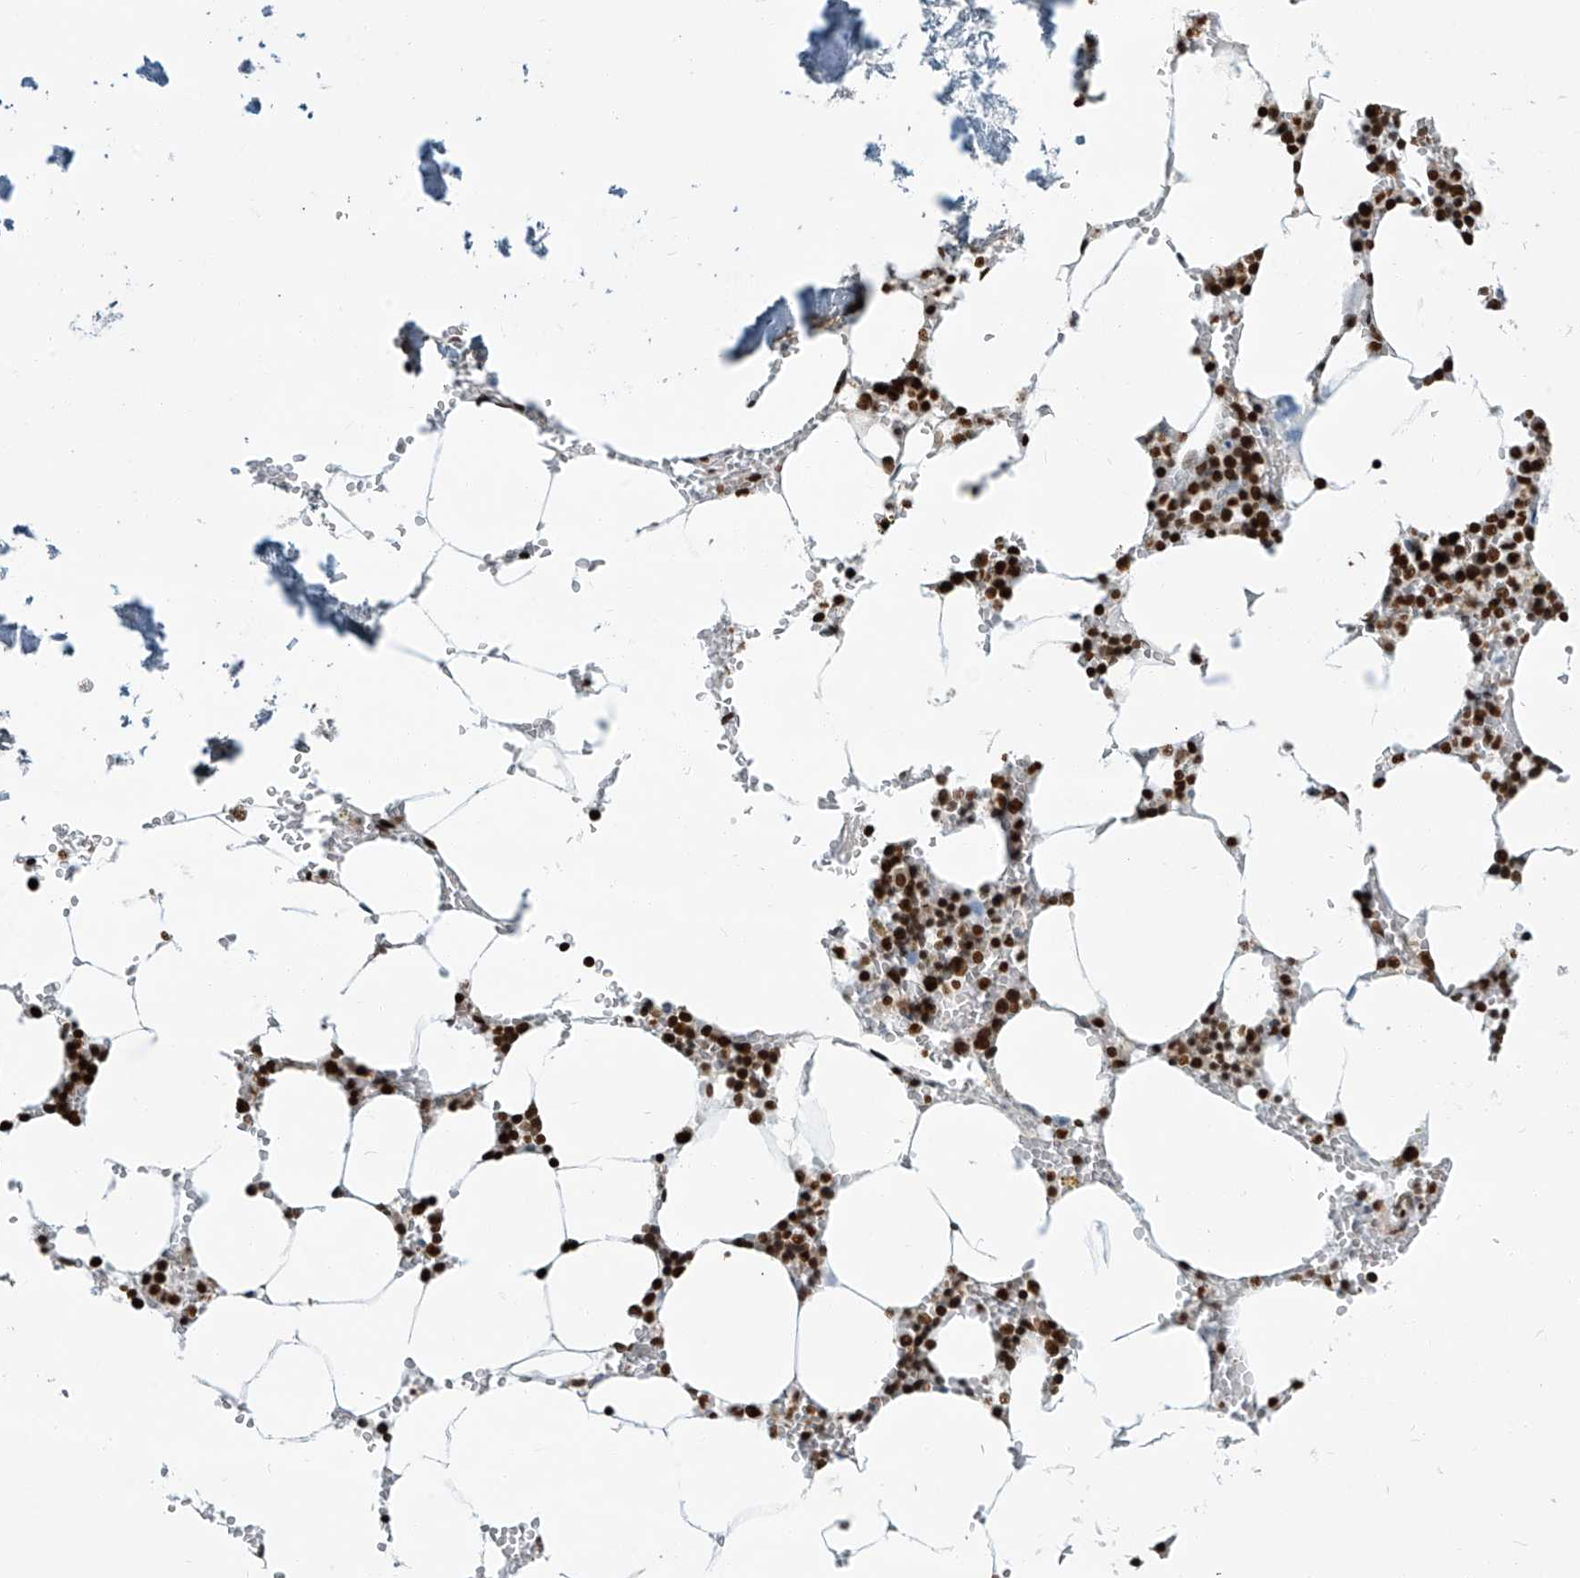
{"staining": {"intensity": "strong", "quantity": ">75%", "location": "nuclear"}, "tissue": "bone marrow", "cell_type": "Hematopoietic cells", "image_type": "normal", "snomed": [{"axis": "morphology", "description": "Normal tissue, NOS"}, {"axis": "topography", "description": "Bone marrow"}], "caption": "Immunohistochemical staining of unremarkable bone marrow shows strong nuclear protein staining in approximately >75% of hematopoietic cells.", "gene": "ENSG00000257390", "patient": {"sex": "male", "age": 70}}